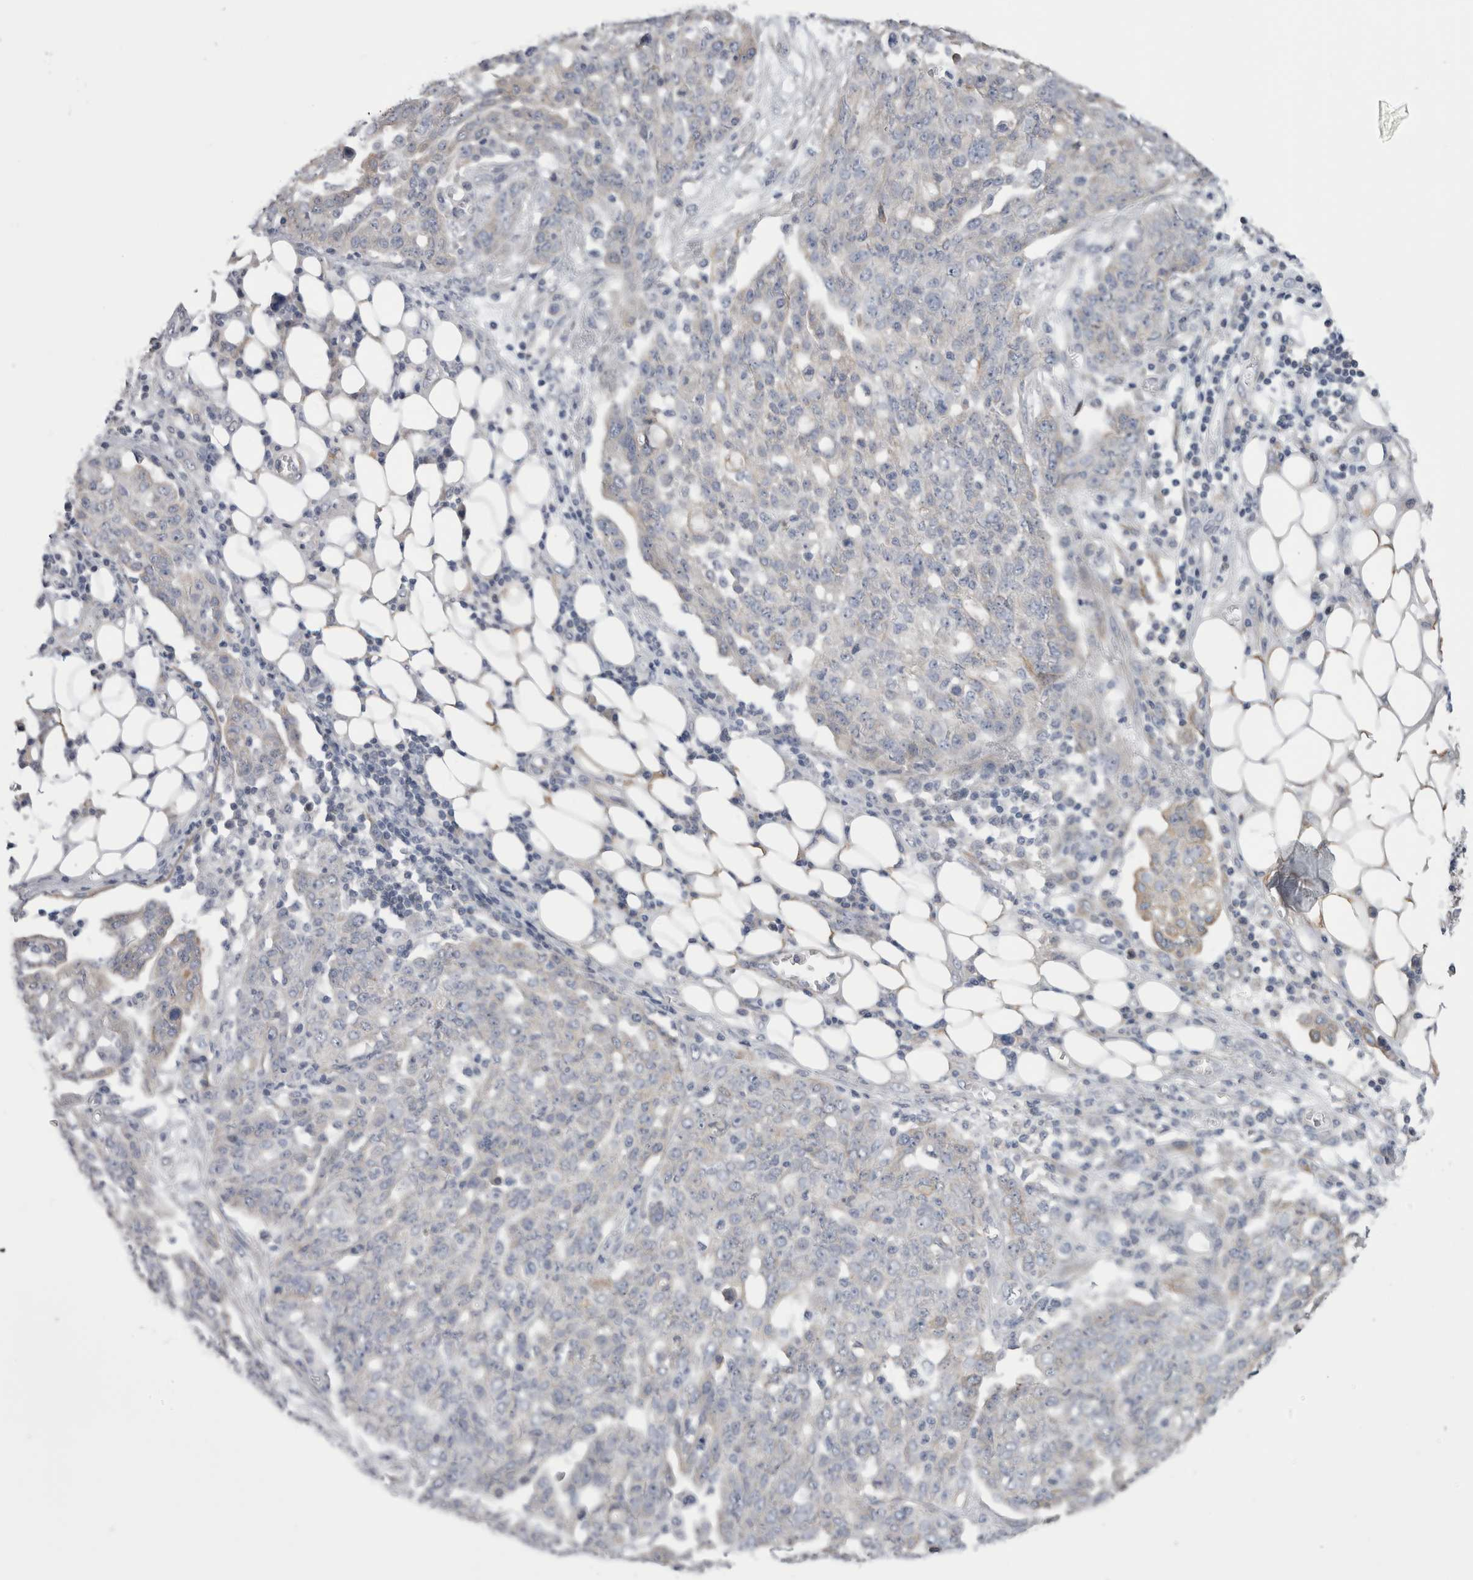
{"staining": {"intensity": "negative", "quantity": "none", "location": "none"}, "tissue": "ovarian cancer", "cell_type": "Tumor cells", "image_type": "cancer", "snomed": [{"axis": "morphology", "description": "Cystadenocarcinoma, serous, NOS"}, {"axis": "topography", "description": "Soft tissue"}, {"axis": "topography", "description": "Ovary"}], "caption": "Tumor cells are negative for protein expression in human ovarian cancer.", "gene": "SMAP2", "patient": {"sex": "female", "age": 57}}